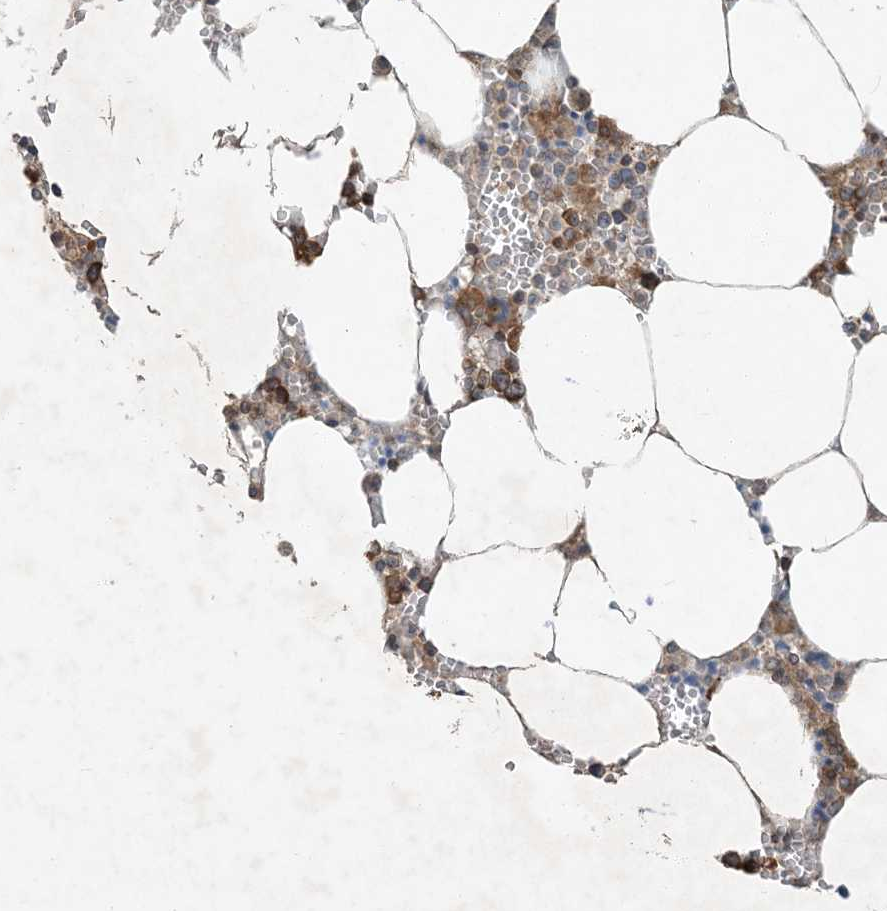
{"staining": {"intensity": "moderate", "quantity": ">75%", "location": "cytoplasmic/membranous"}, "tissue": "bone marrow", "cell_type": "Hematopoietic cells", "image_type": "normal", "snomed": [{"axis": "morphology", "description": "Normal tissue, NOS"}, {"axis": "topography", "description": "Bone marrow"}], "caption": "Immunohistochemistry (IHC) micrograph of unremarkable bone marrow stained for a protein (brown), which demonstrates medium levels of moderate cytoplasmic/membranous positivity in approximately >75% of hematopoietic cells.", "gene": "COMMD8", "patient": {"sex": "male", "age": 70}}